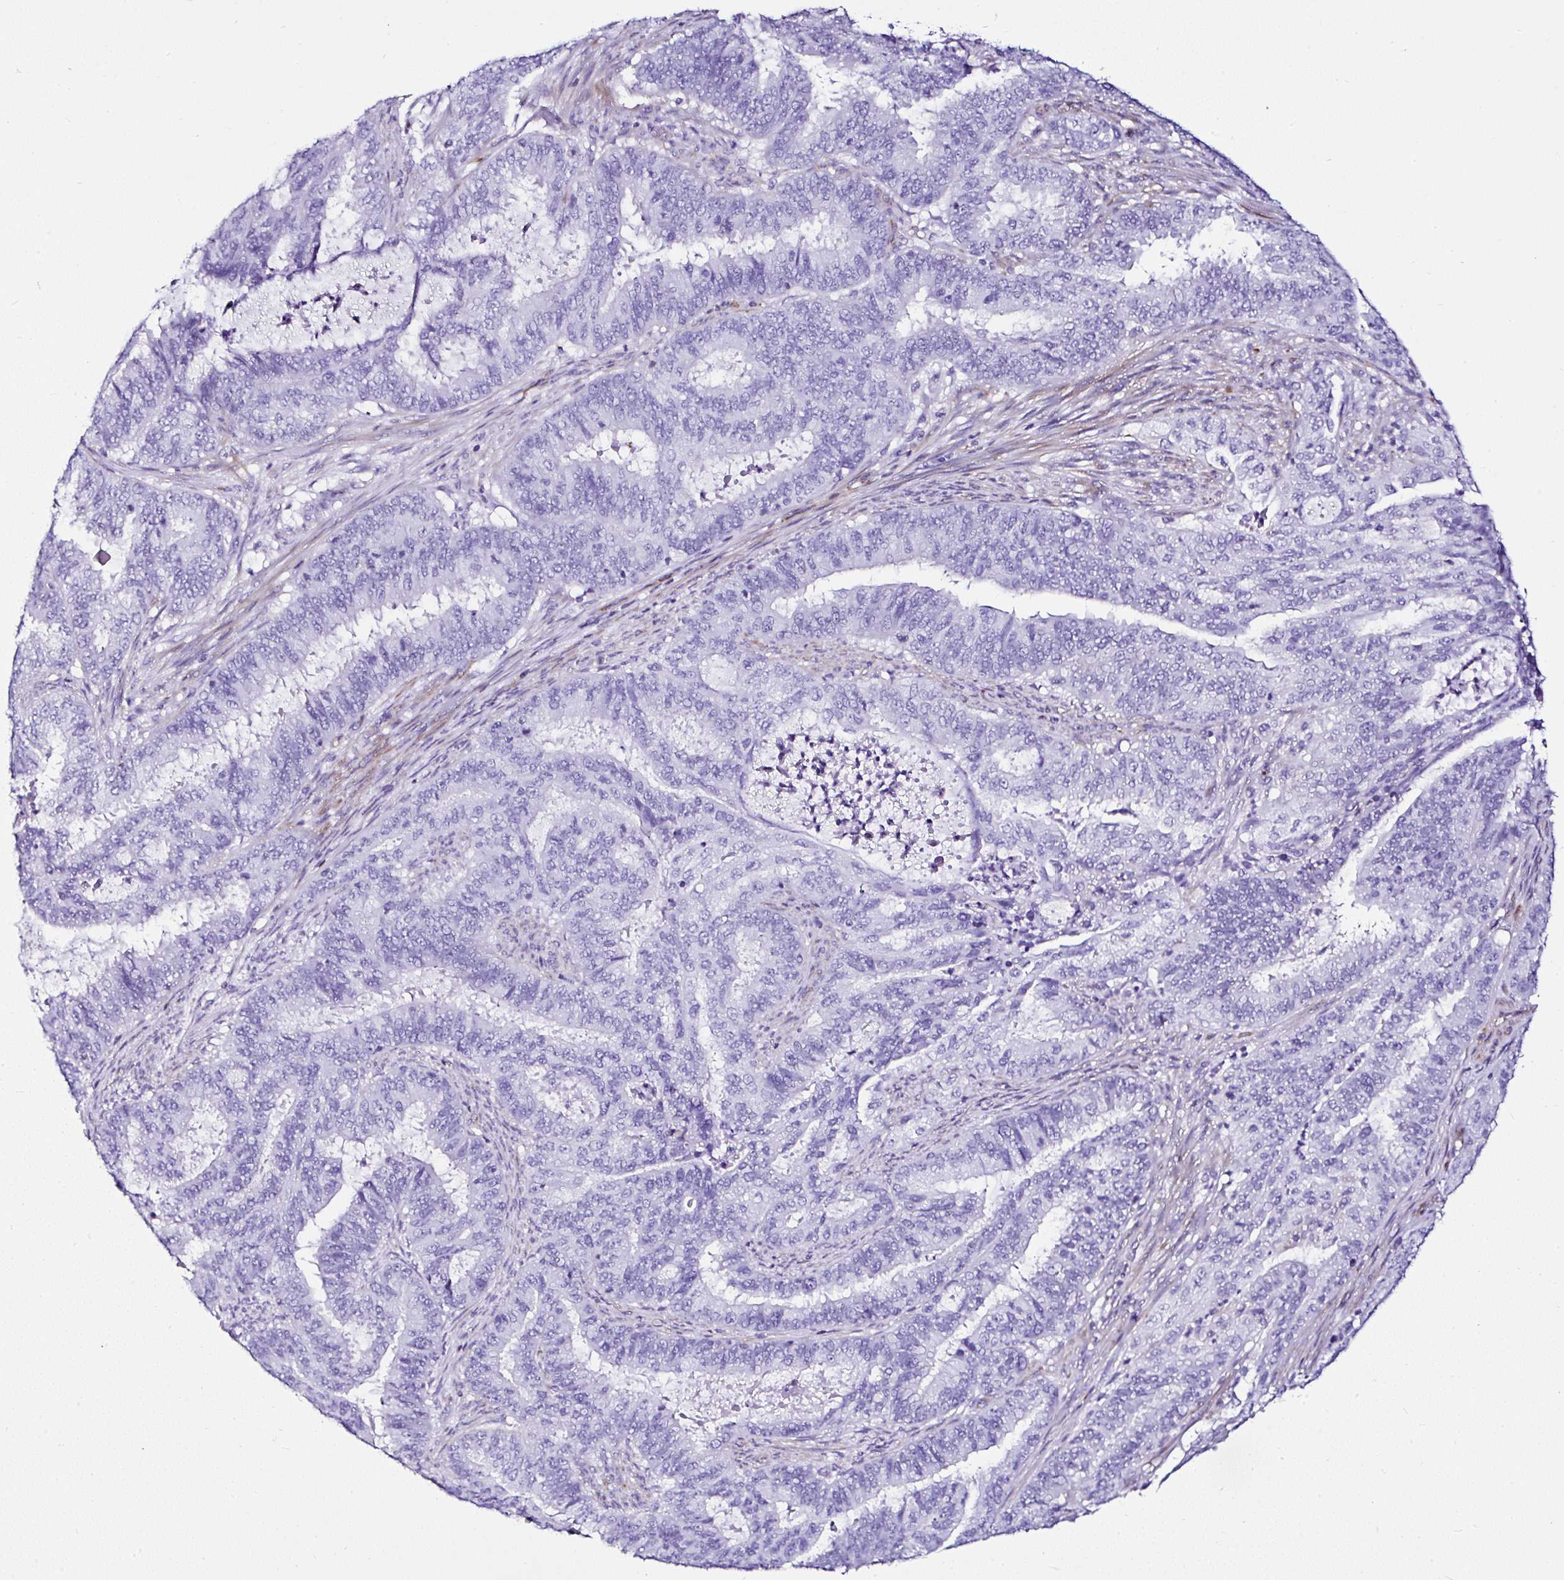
{"staining": {"intensity": "negative", "quantity": "none", "location": "none"}, "tissue": "endometrial cancer", "cell_type": "Tumor cells", "image_type": "cancer", "snomed": [{"axis": "morphology", "description": "Adenocarcinoma, NOS"}, {"axis": "topography", "description": "Endometrium"}], "caption": "Endometrial cancer was stained to show a protein in brown. There is no significant staining in tumor cells.", "gene": "DEPDC5", "patient": {"sex": "female", "age": 51}}